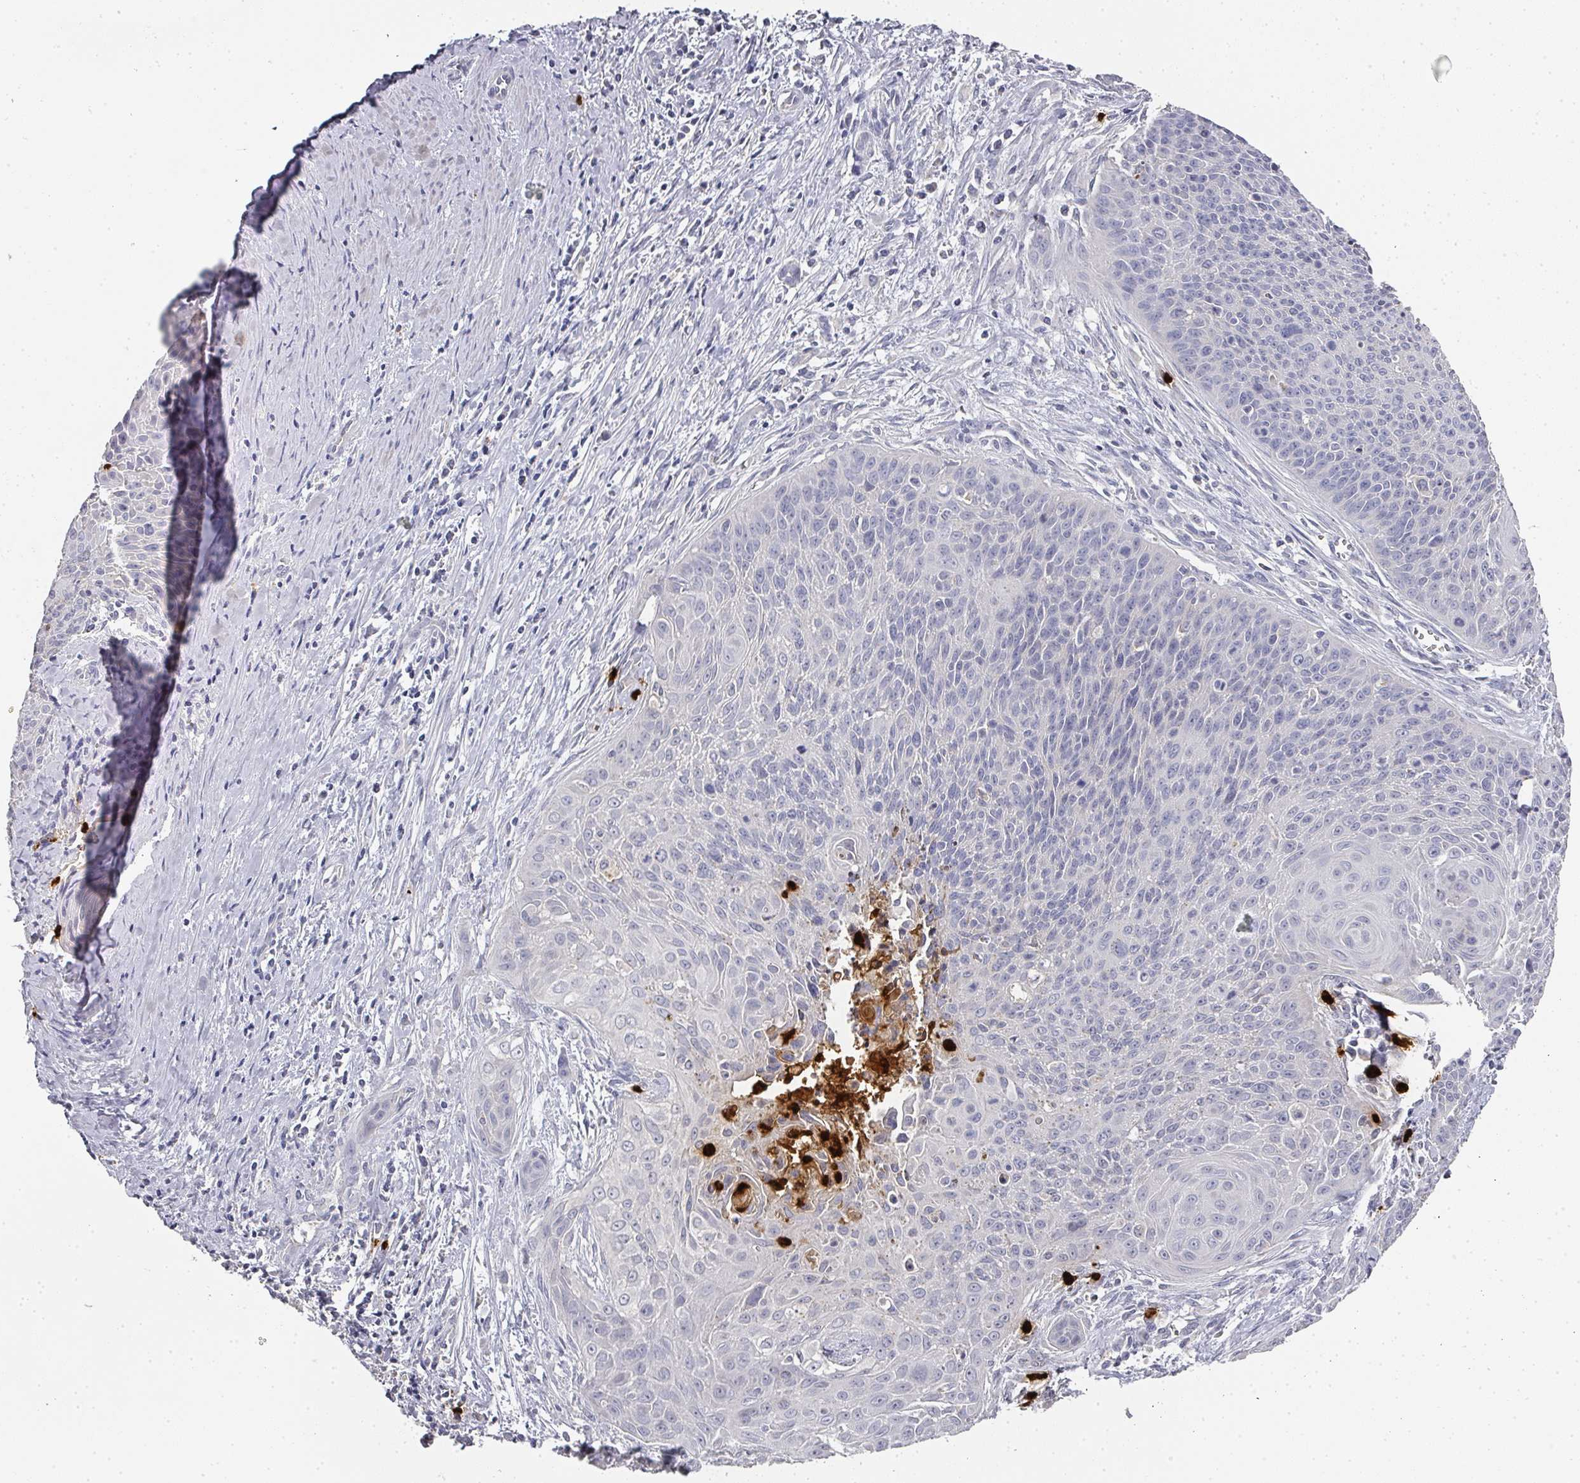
{"staining": {"intensity": "negative", "quantity": "none", "location": "none"}, "tissue": "cervical cancer", "cell_type": "Tumor cells", "image_type": "cancer", "snomed": [{"axis": "morphology", "description": "Squamous cell carcinoma, NOS"}, {"axis": "topography", "description": "Cervix"}], "caption": "DAB immunohistochemical staining of cervical cancer shows no significant staining in tumor cells.", "gene": "CAMP", "patient": {"sex": "female", "age": 55}}